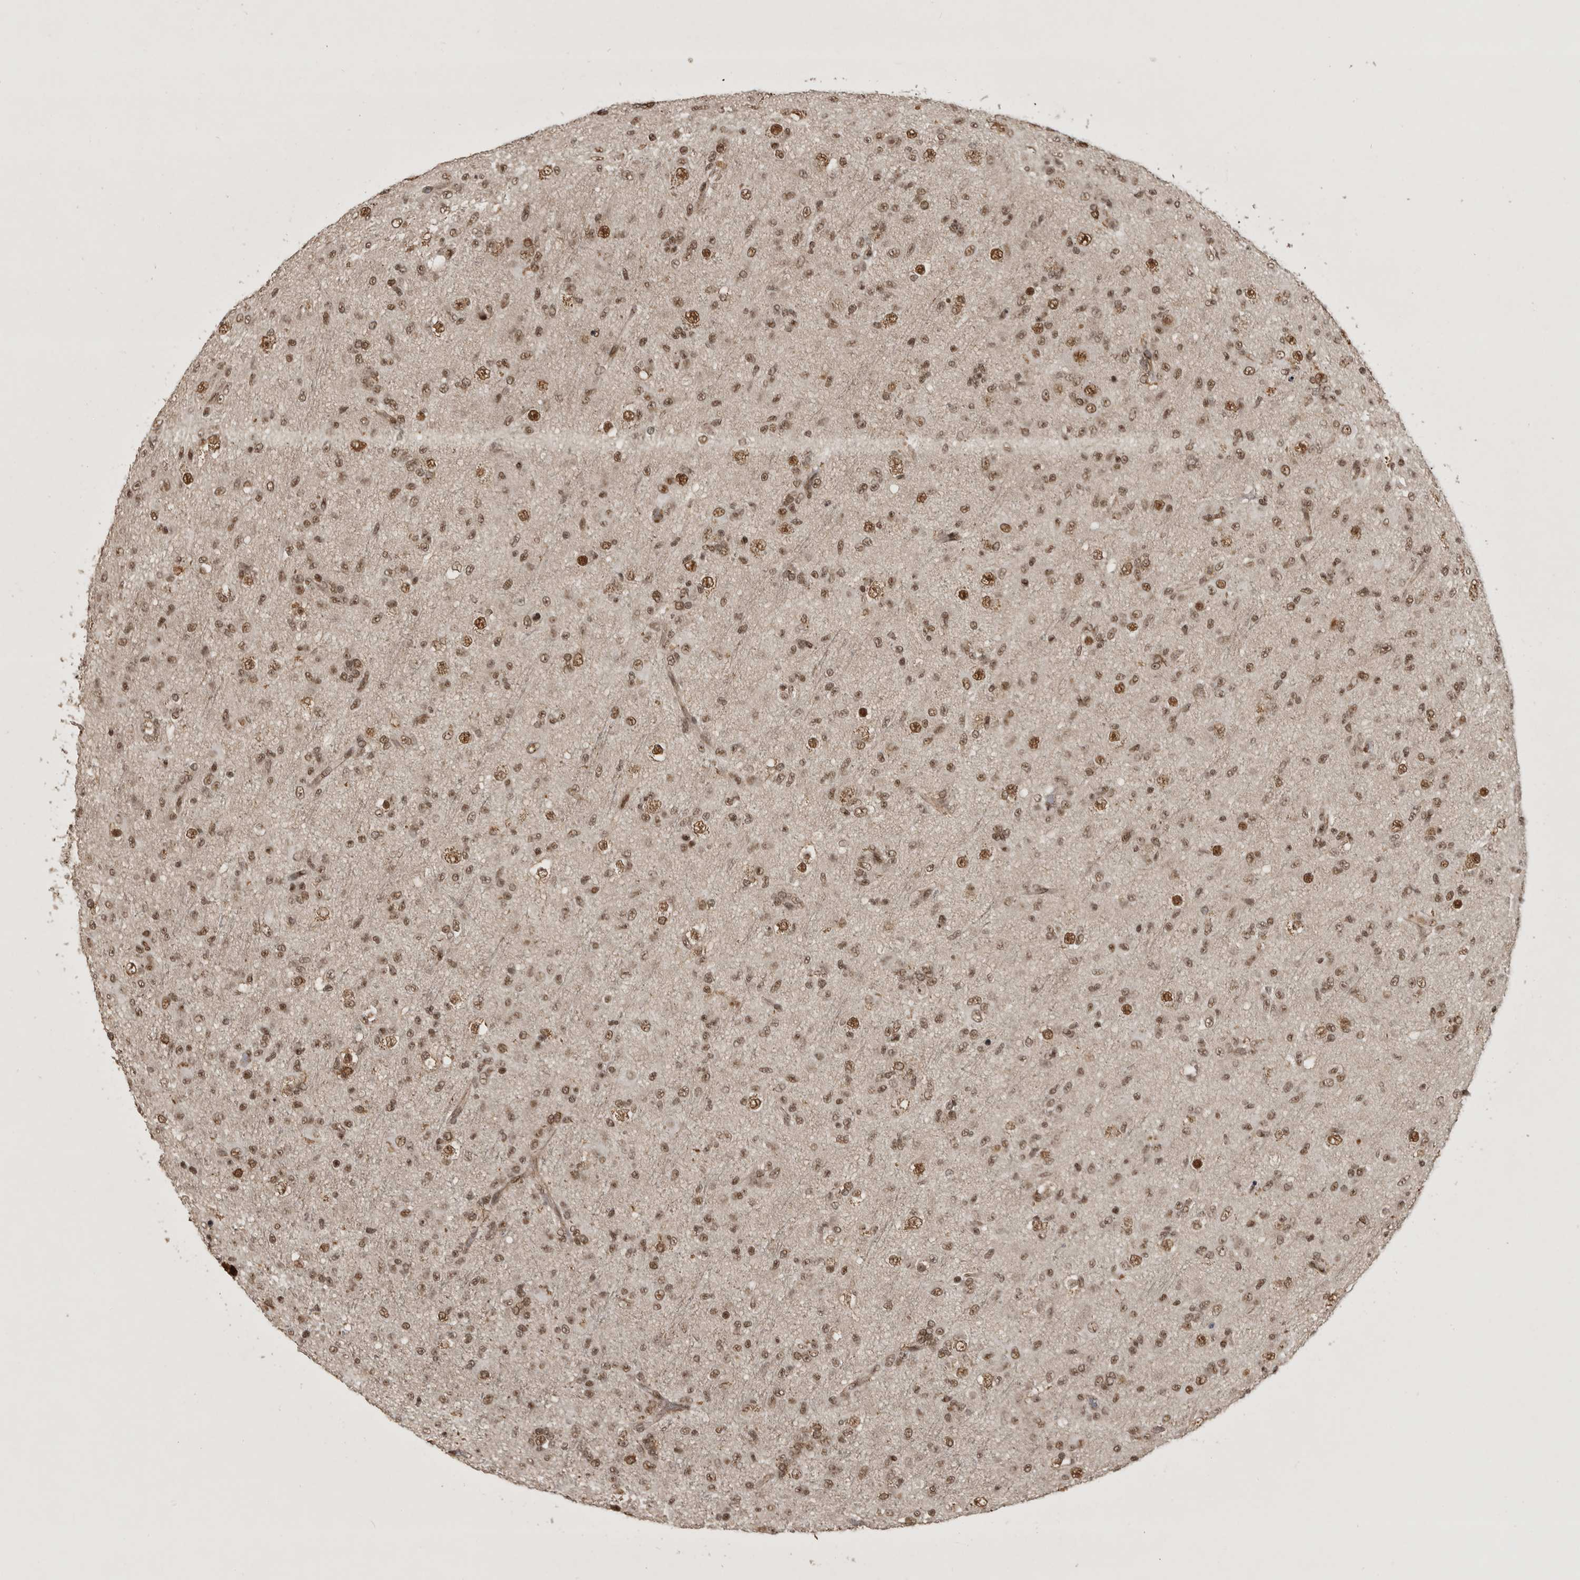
{"staining": {"intensity": "moderate", "quantity": ">75%", "location": "nuclear"}, "tissue": "glioma", "cell_type": "Tumor cells", "image_type": "cancer", "snomed": [{"axis": "morphology", "description": "Glioma, malignant, Low grade"}, {"axis": "topography", "description": "Brain"}], "caption": "Immunohistochemical staining of human low-grade glioma (malignant) shows medium levels of moderate nuclear expression in approximately >75% of tumor cells.", "gene": "CBLL1", "patient": {"sex": "male", "age": 65}}